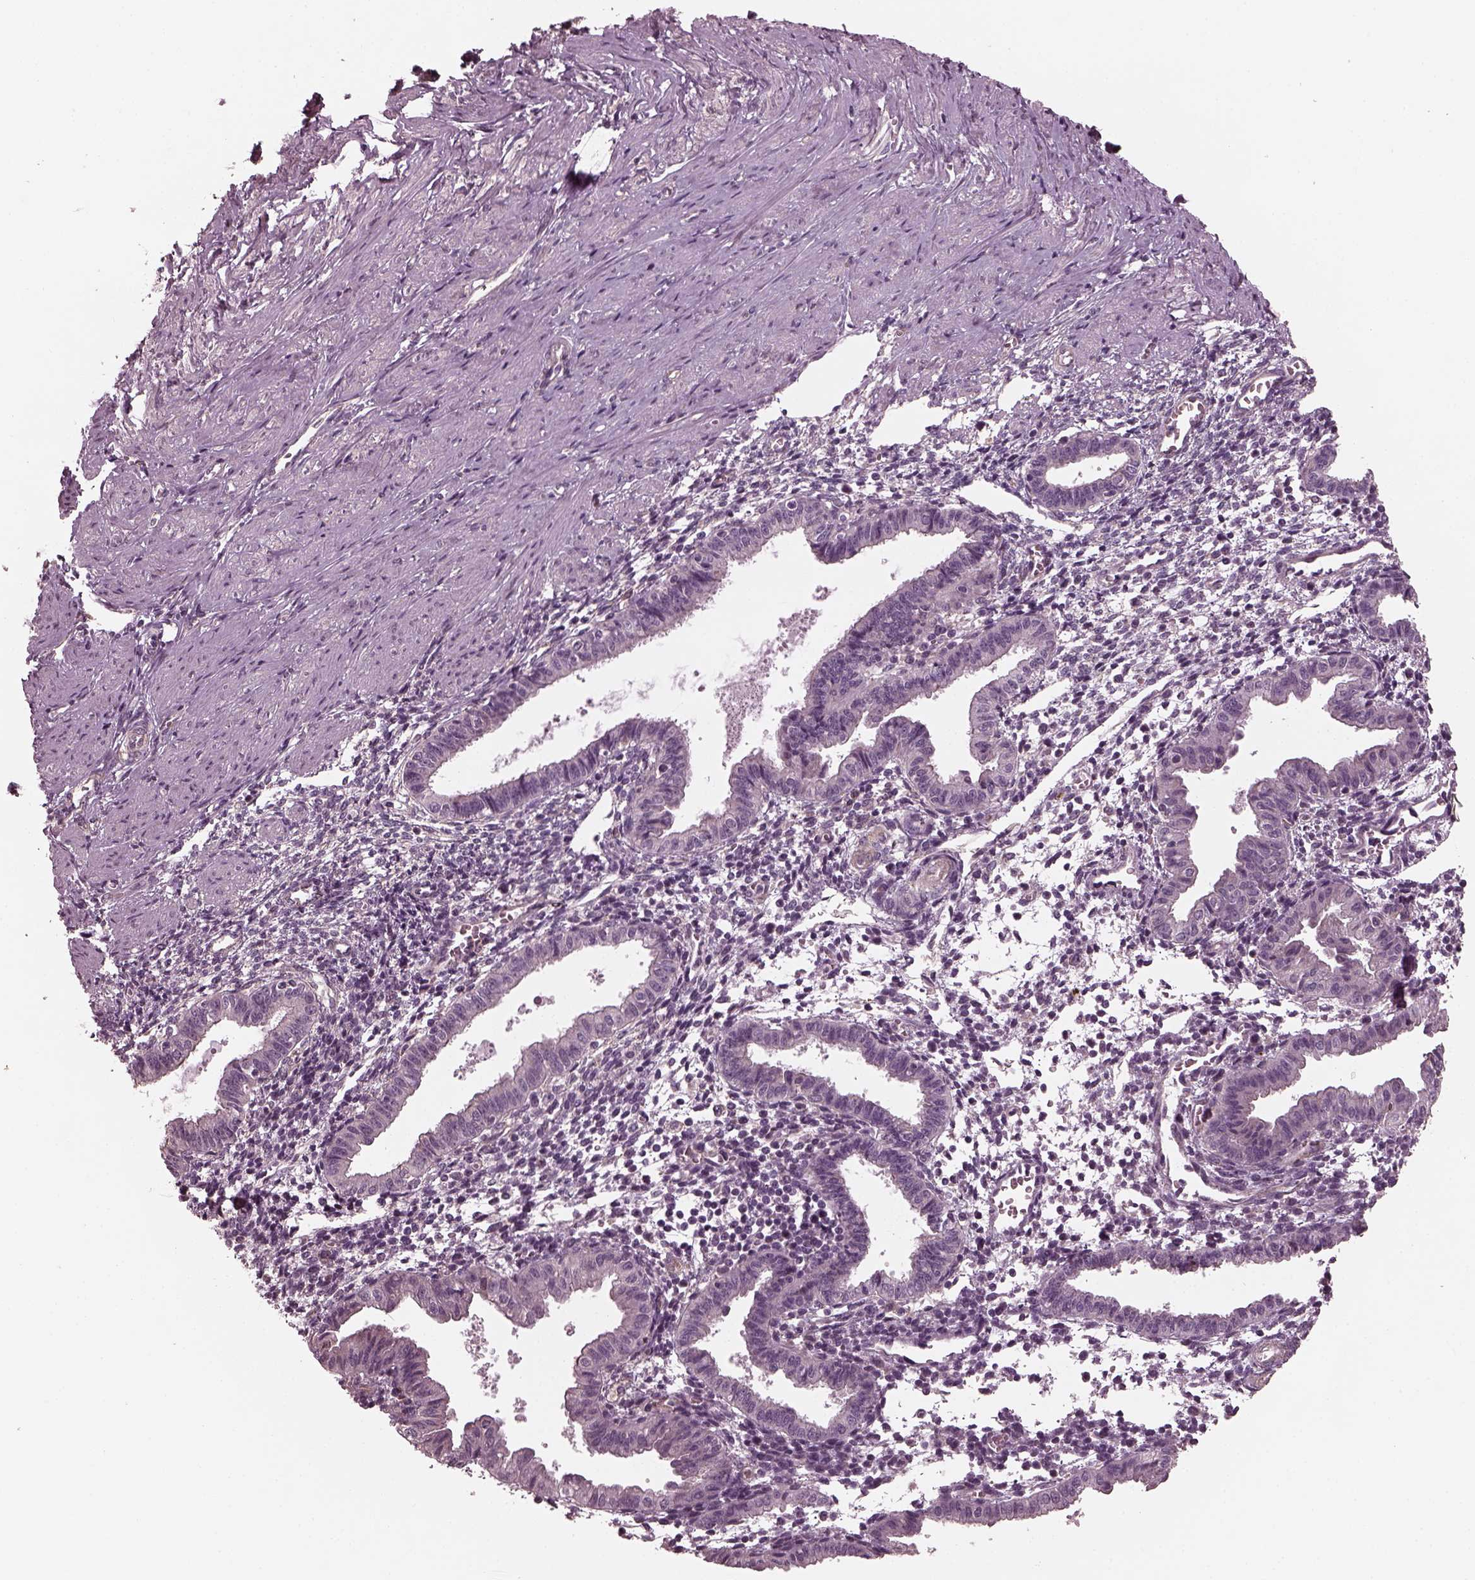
{"staining": {"intensity": "negative", "quantity": "none", "location": "none"}, "tissue": "endometrium", "cell_type": "Cells in endometrial stroma", "image_type": "normal", "snomed": [{"axis": "morphology", "description": "Normal tissue, NOS"}, {"axis": "topography", "description": "Endometrium"}], "caption": "Cells in endometrial stroma show no significant protein expression in normal endometrium. The staining was performed using DAB to visualize the protein expression in brown, while the nuclei were stained in blue with hematoxylin (Magnification: 20x).", "gene": "TUBG1", "patient": {"sex": "female", "age": 37}}